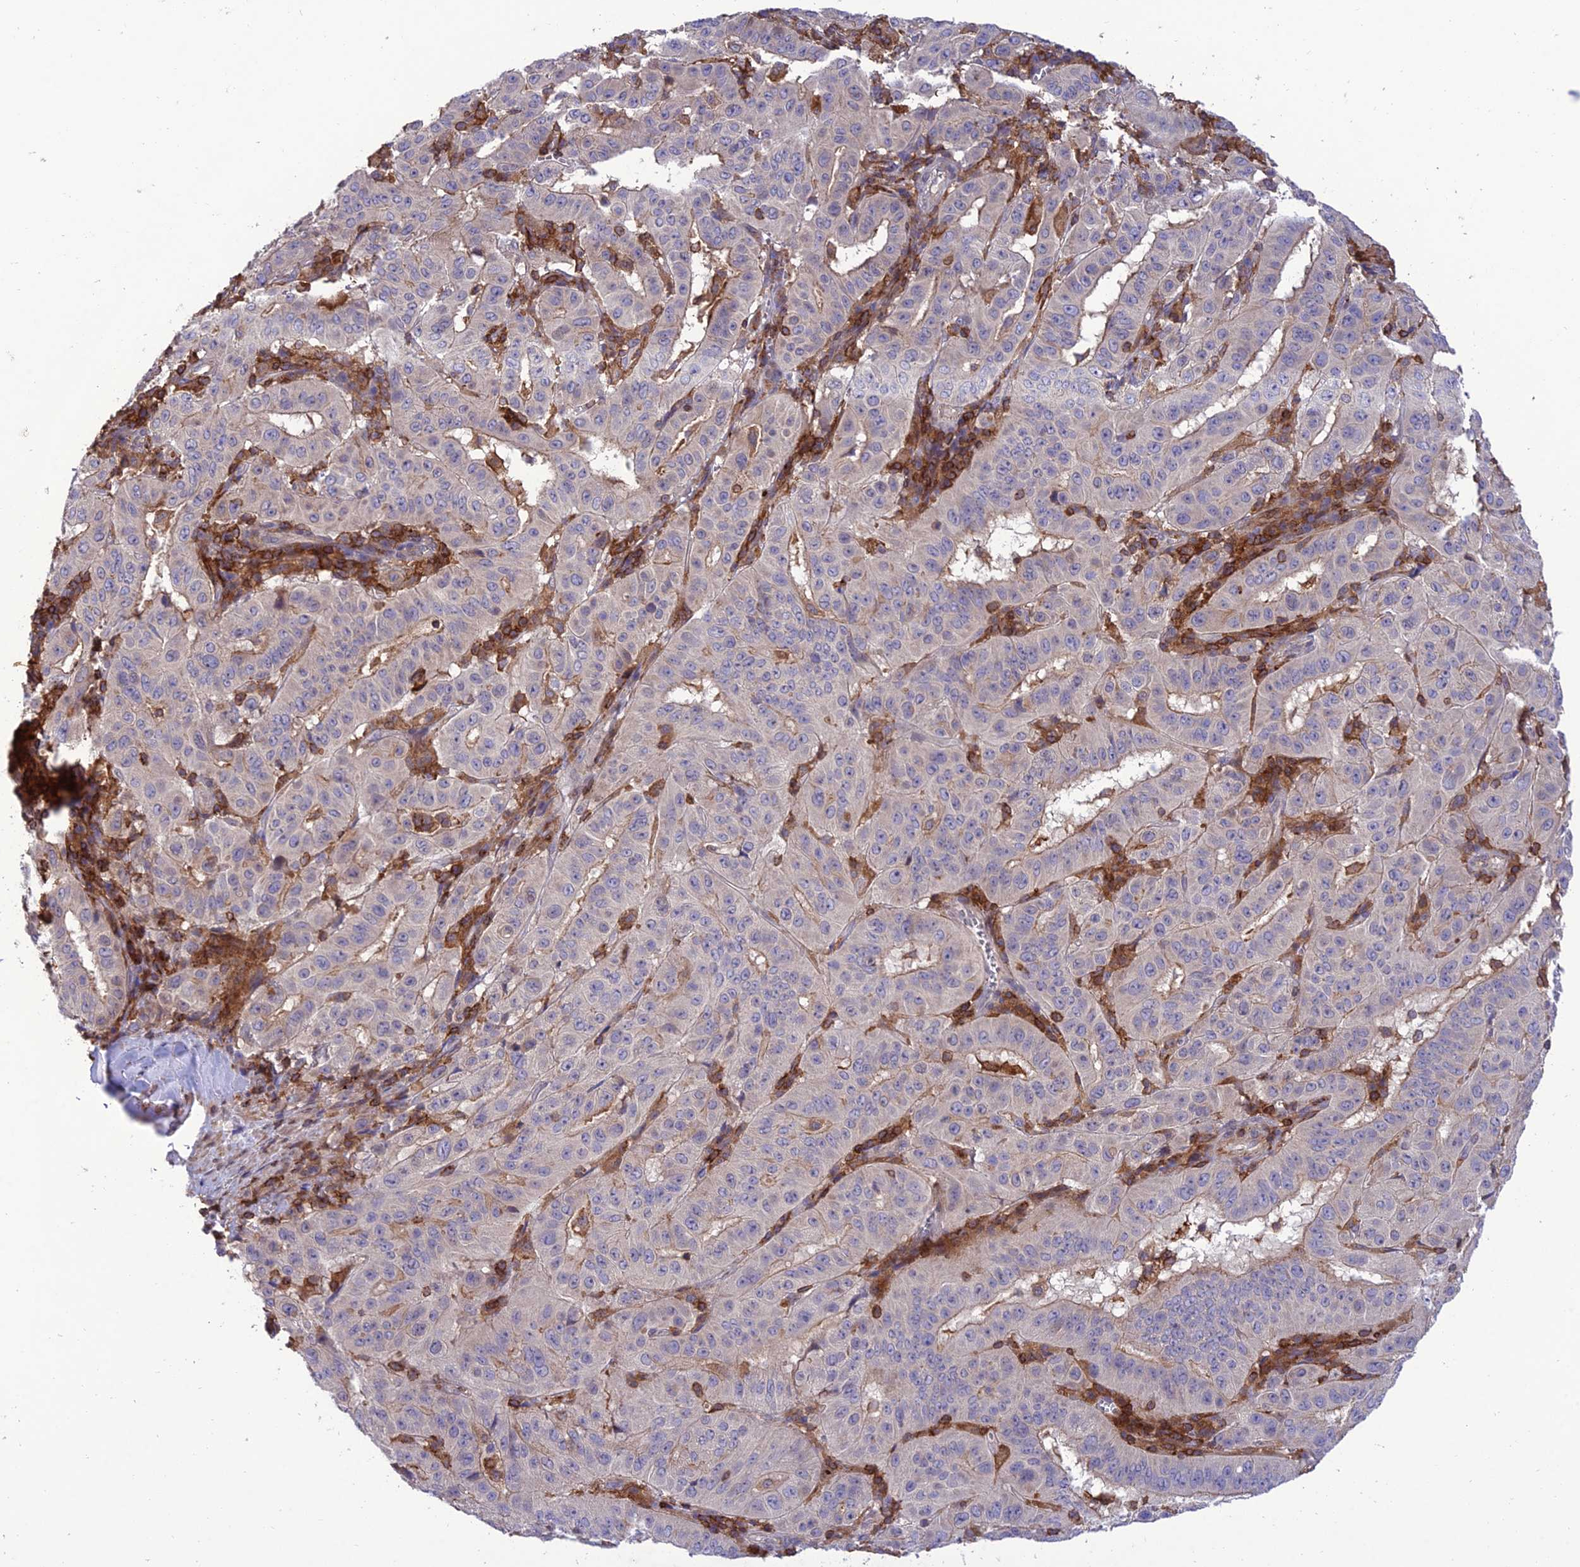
{"staining": {"intensity": "weak", "quantity": "25%-75%", "location": "cytoplasmic/membranous"}, "tissue": "pancreatic cancer", "cell_type": "Tumor cells", "image_type": "cancer", "snomed": [{"axis": "morphology", "description": "Adenocarcinoma, NOS"}, {"axis": "topography", "description": "Pancreas"}], "caption": "Protein expression analysis of human pancreatic adenocarcinoma reveals weak cytoplasmic/membranous positivity in approximately 25%-75% of tumor cells.", "gene": "FAM76A", "patient": {"sex": "male", "age": 63}}